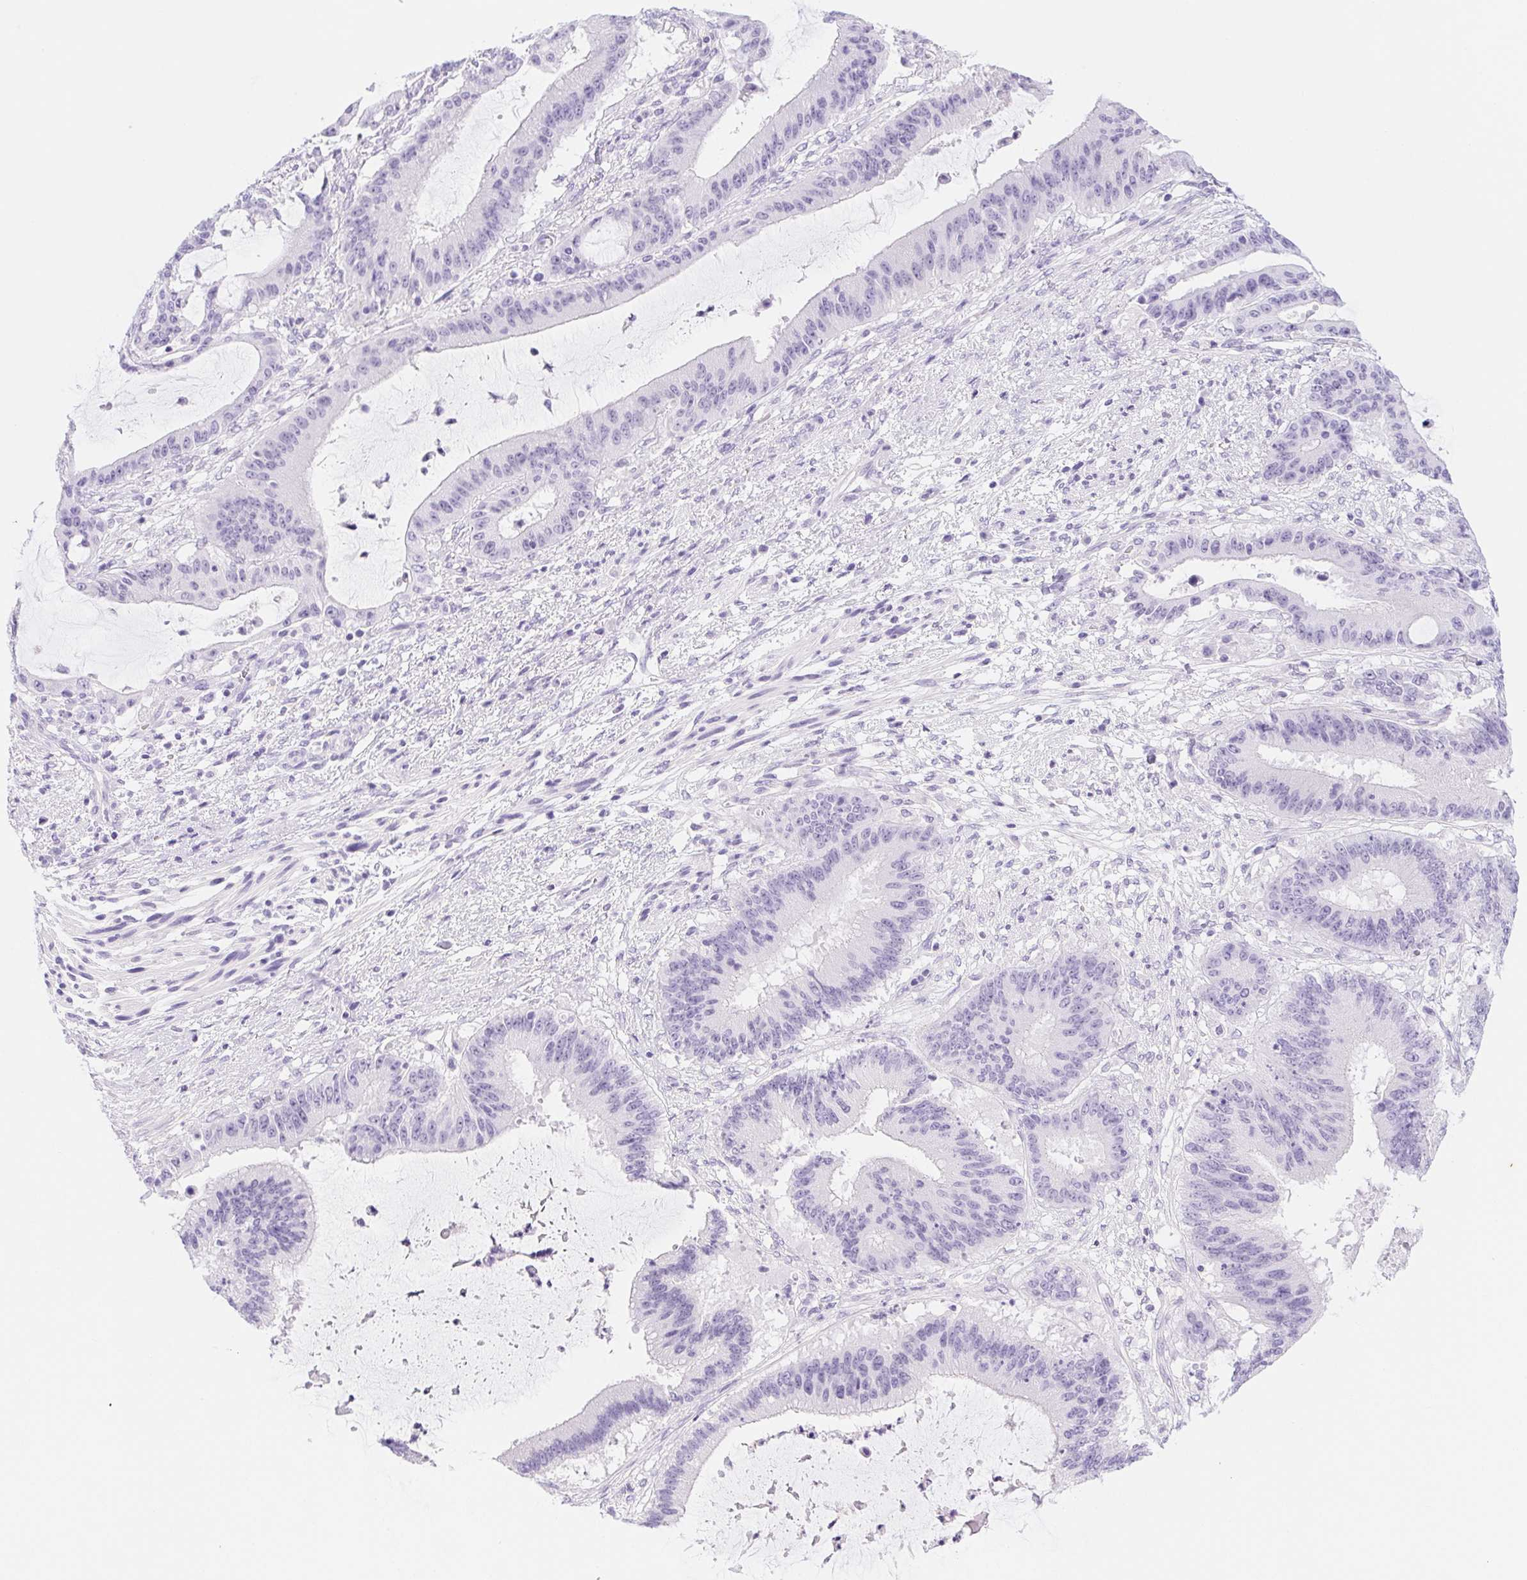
{"staining": {"intensity": "negative", "quantity": "none", "location": "none"}, "tissue": "liver cancer", "cell_type": "Tumor cells", "image_type": "cancer", "snomed": [{"axis": "morphology", "description": "Normal tissue, NOS"}, {"axis": "morphology", "description": "Cholangiocarcinoma"}, {"axis": "topography", "description": "Liver"}, {"axis": "topography", "description": "Peripheral nerve tissue"}], "caption": "This micrograph is of cholangiocarcinoma (liver) stained with IHC to label a protein in brown with the nuclei are counter-stained blue. There is no positivity in tumor cells.", "gene": "DYNC2LI1", "patient": {"sex": "female", "age": 73}}